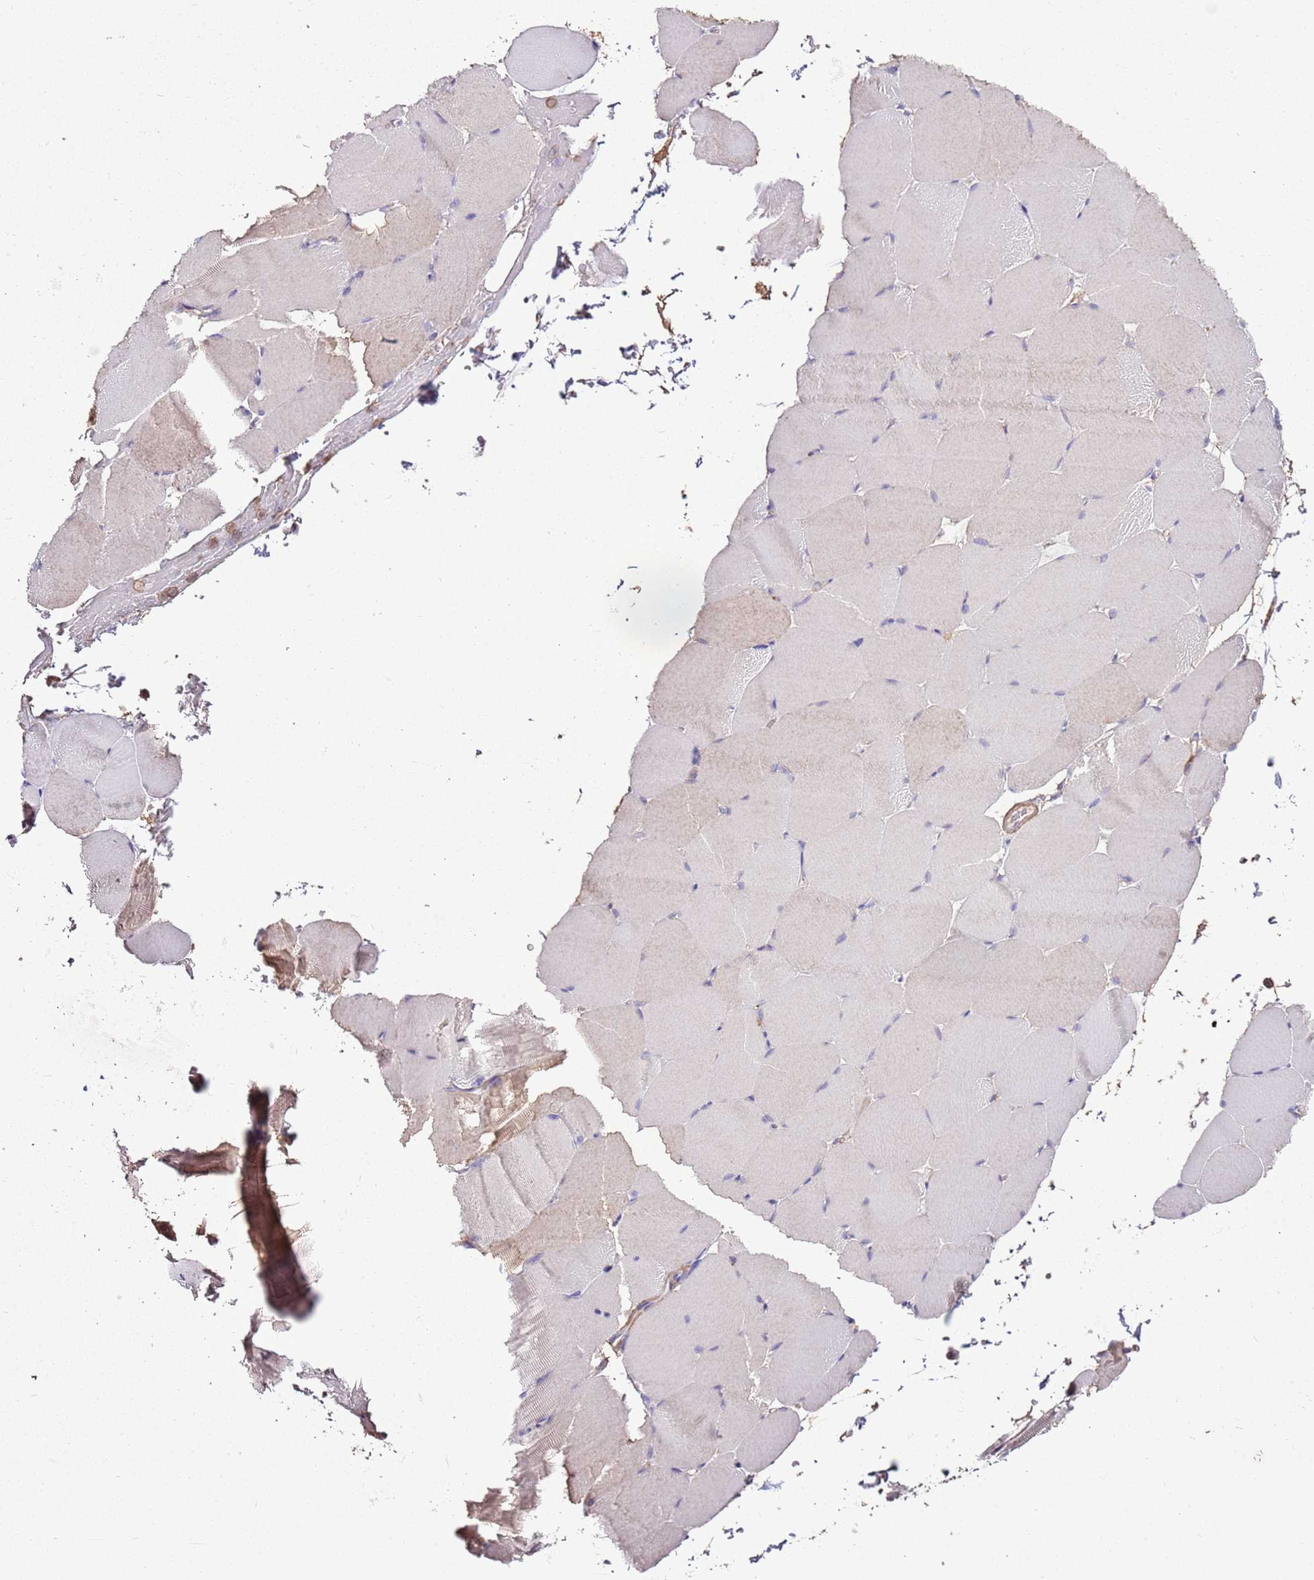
{"staining": {"intensity": "weak", "quantity": "<25%", "location": "cytoplasmic/membranous"}, "tissue": "skeletal muscle", "cell_type": "Myocytes", "image_type": "normal", "snomed": [{"axis": "morphology", "description": "Normal tissue, NOS"}, {"axis": "topography", "description": "Skeletal muscle"}, {"axis": "topography", "description": "Parathyroid gland"}], "caption": "An IHC image of normal skeletal muscle is shown. There is no staining in myocytes of skeletal muscle.", "gene": "ARL10", "patient": {"sex": "female", "age": 37}}